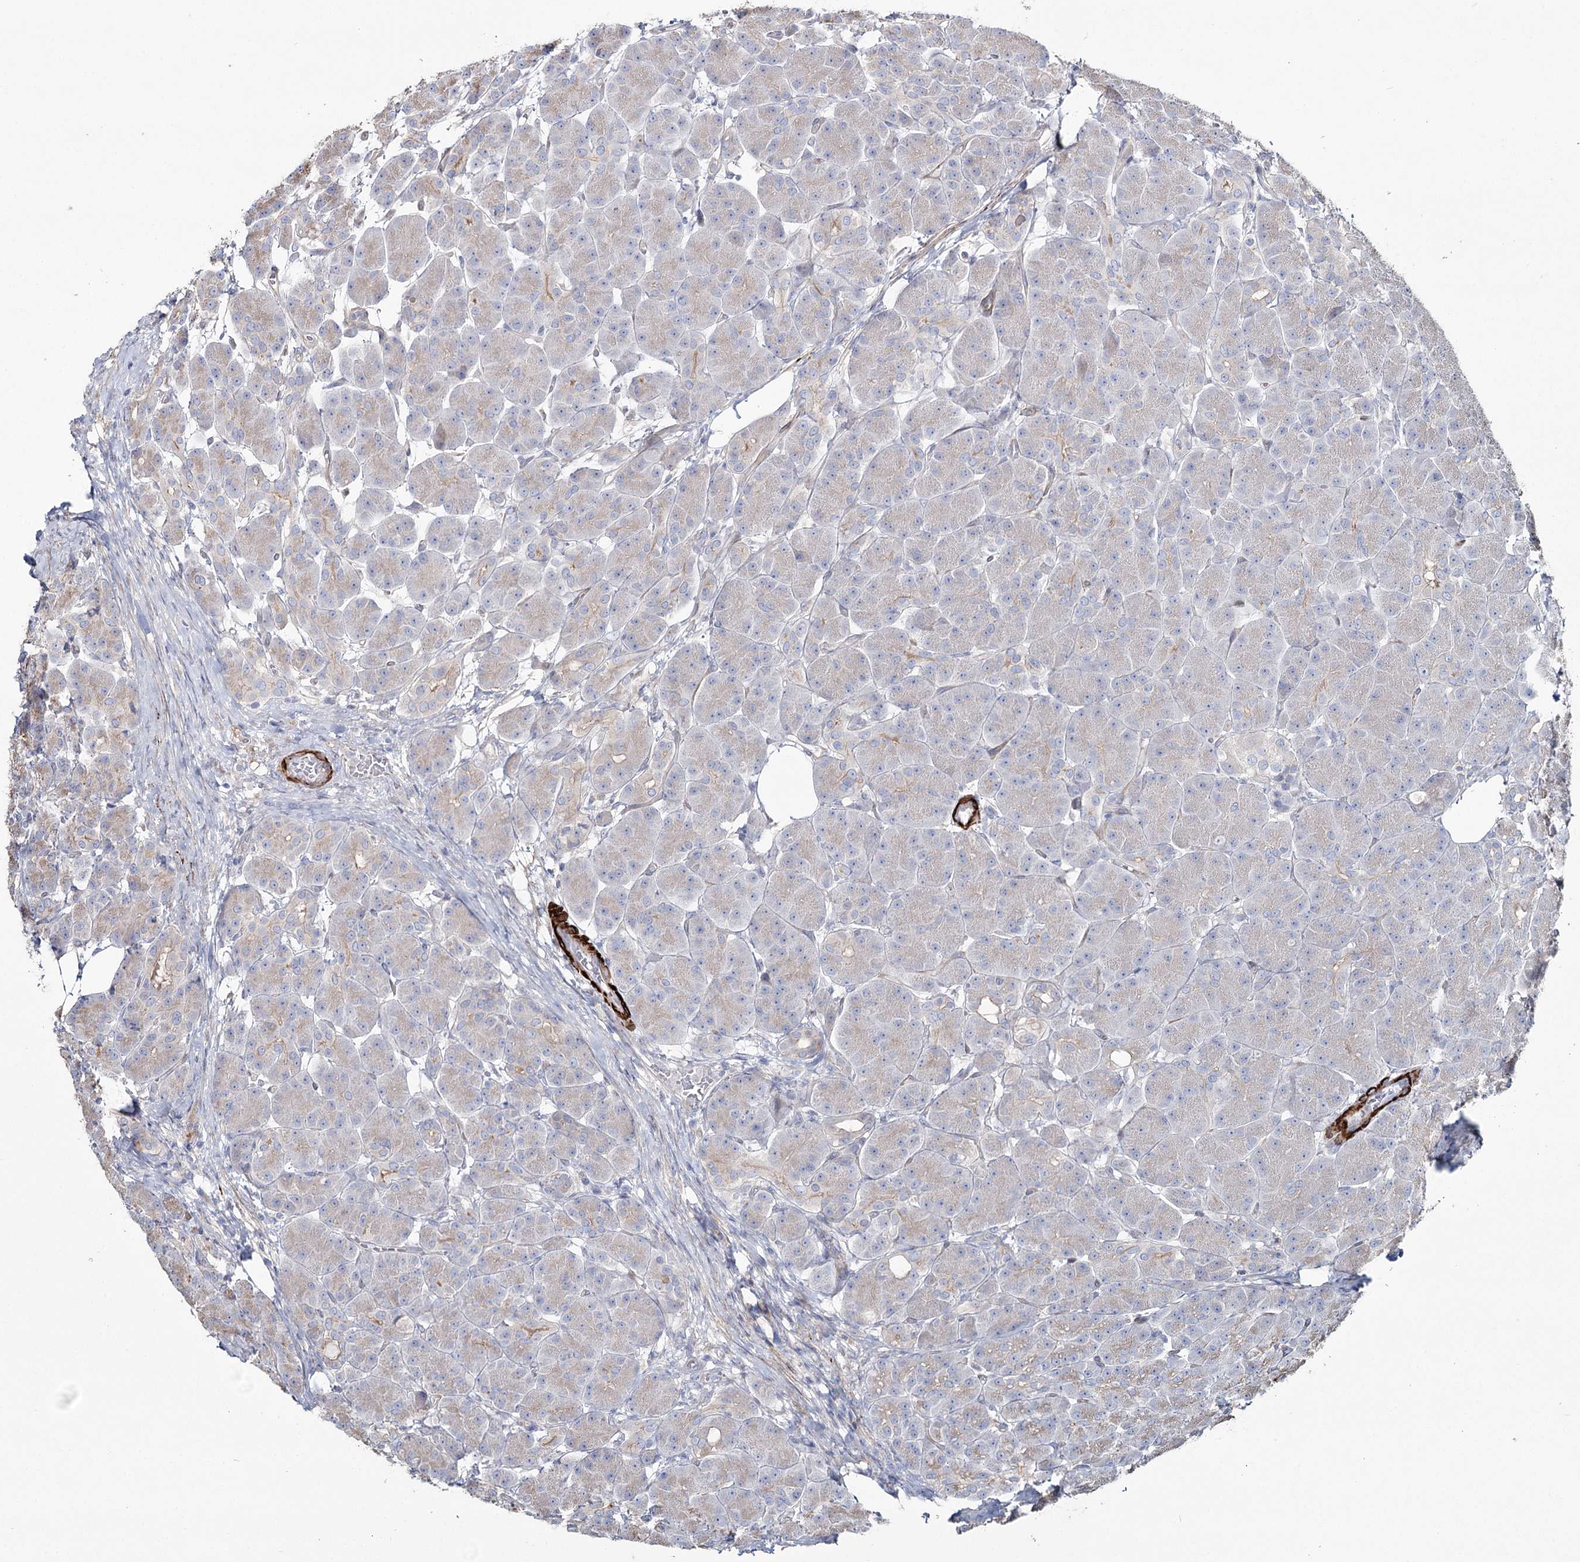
{"staining": {"intensity": "weak", "quantity": "<25%", "location": "cytoplasmic/membranous"}, "tissue": "pancreas", "cell_type": "Exocrine glandular cells", "image_type": "normal", "snomed": [{"axis": "morphology", "description": "Normal tissue, NOS"}, {"axis": "topography", "description": "Pancreas"}], "caption": "Pancreas was stained to show a protein in brown. There is no significant staining in exocrine glandular cells. Brightfield microscopy of IHC stained with DAB (3,3'-diaminobenzidine) (brown) and hematoxylin (blue), captured at high magnification.", "gene": "SUMF1", "patient": {"sex": "male", "age": 63}}